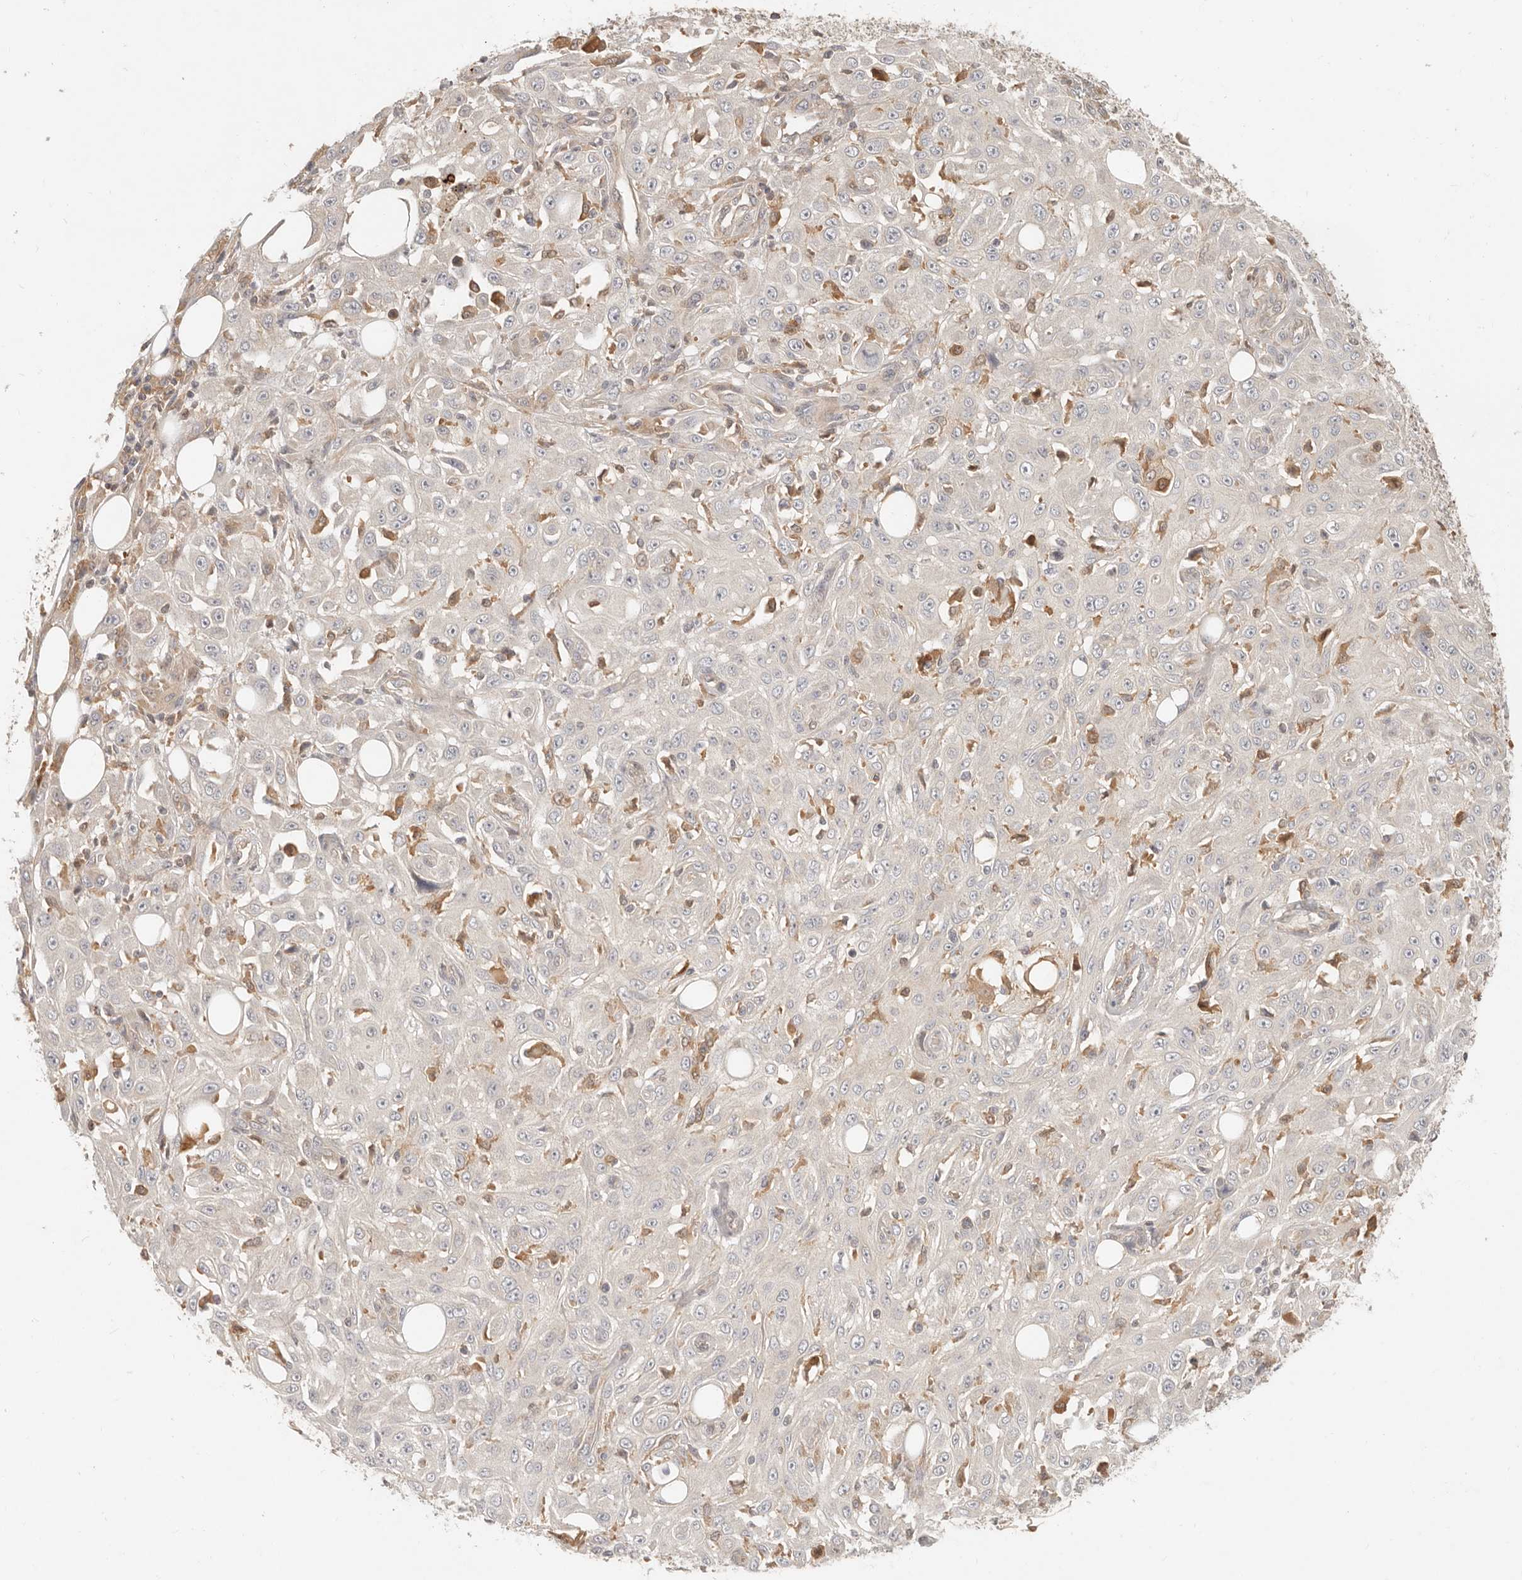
{"staining": {"intensity": "negative", "quantity": "none", "location": "none"}, "tissue": "skin cancer", "cell_type": "Tumor cells", "image_type": "cancer", "snomed": [{"axis": "morphology", "description": "Squamous cell carcinoma, NOS"}, {"axis": "morphology", "description": "Squamous cell carcinoma, metastatic, NOS"}, {"axis": "topography", "description": "Skin"}, {"axis": "topography", "description": "Lymph node"}], "caption": "Histopathology image shows no significant protein staining in tumor cells of squamous cell carcinoma (skin).", "gene": "NECAP2", "patient": {"sex": "male", "age": 75}}